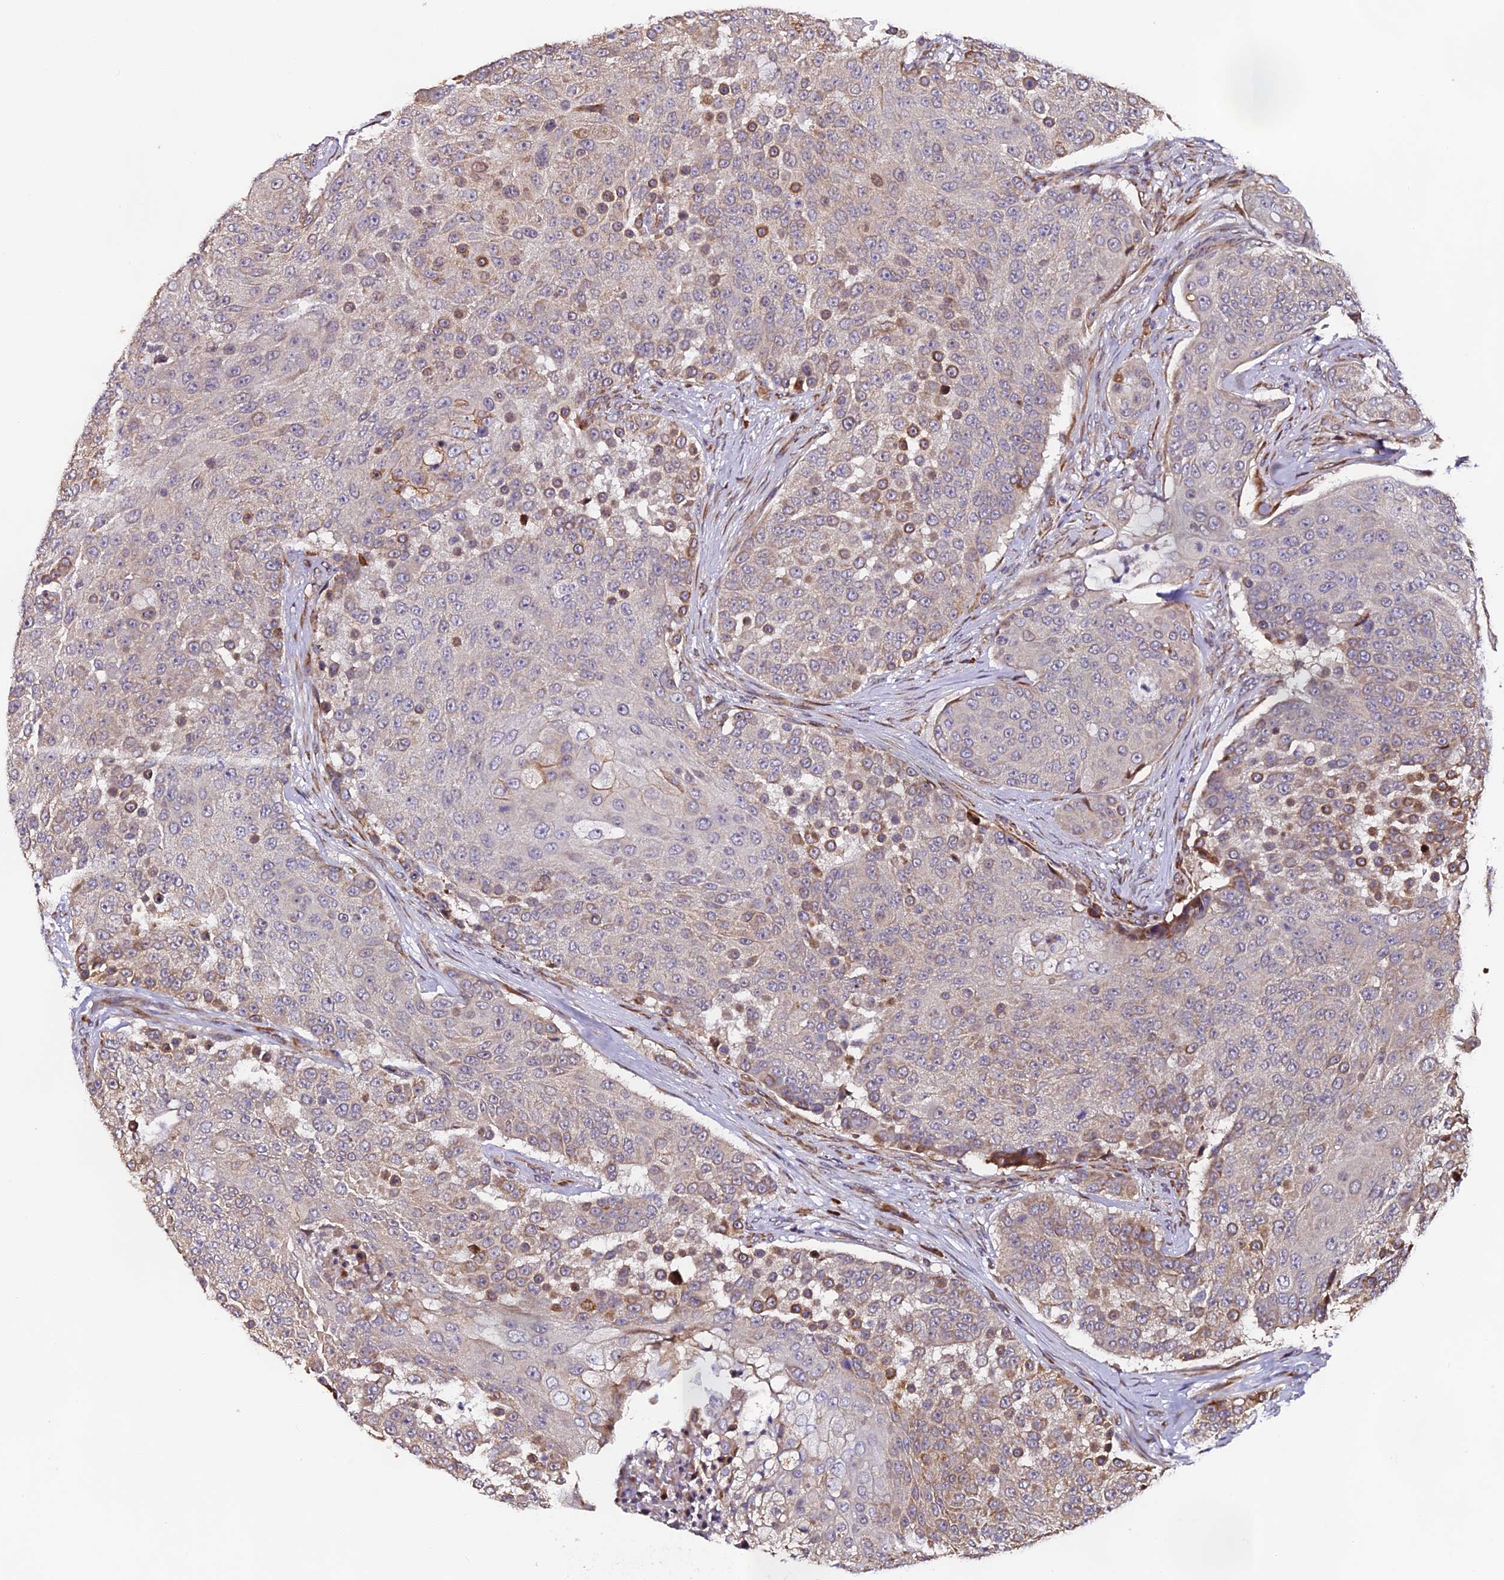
{"staining": {"intensity": "weak", "quantity": "<25%", "location": "cytoplasmic/membranous"}, "tissue": "urothelial cancer", "cell_type": "Tumor cells", "image_type": "cancer", "snomed": [{"axis": "morphology", "description": "Urothelial carcinoma, High grade"}, {"axis": "topography", "description": "Urinary bladder"}], "caption": "Immunohistochemistry (IHC) image of high-grade urothelial carcinoma stained for a protein (brown), which exhibits no staining in tumor cells.", "gene": "RAB28", "patient": {"sex": "female", "age": 63}}